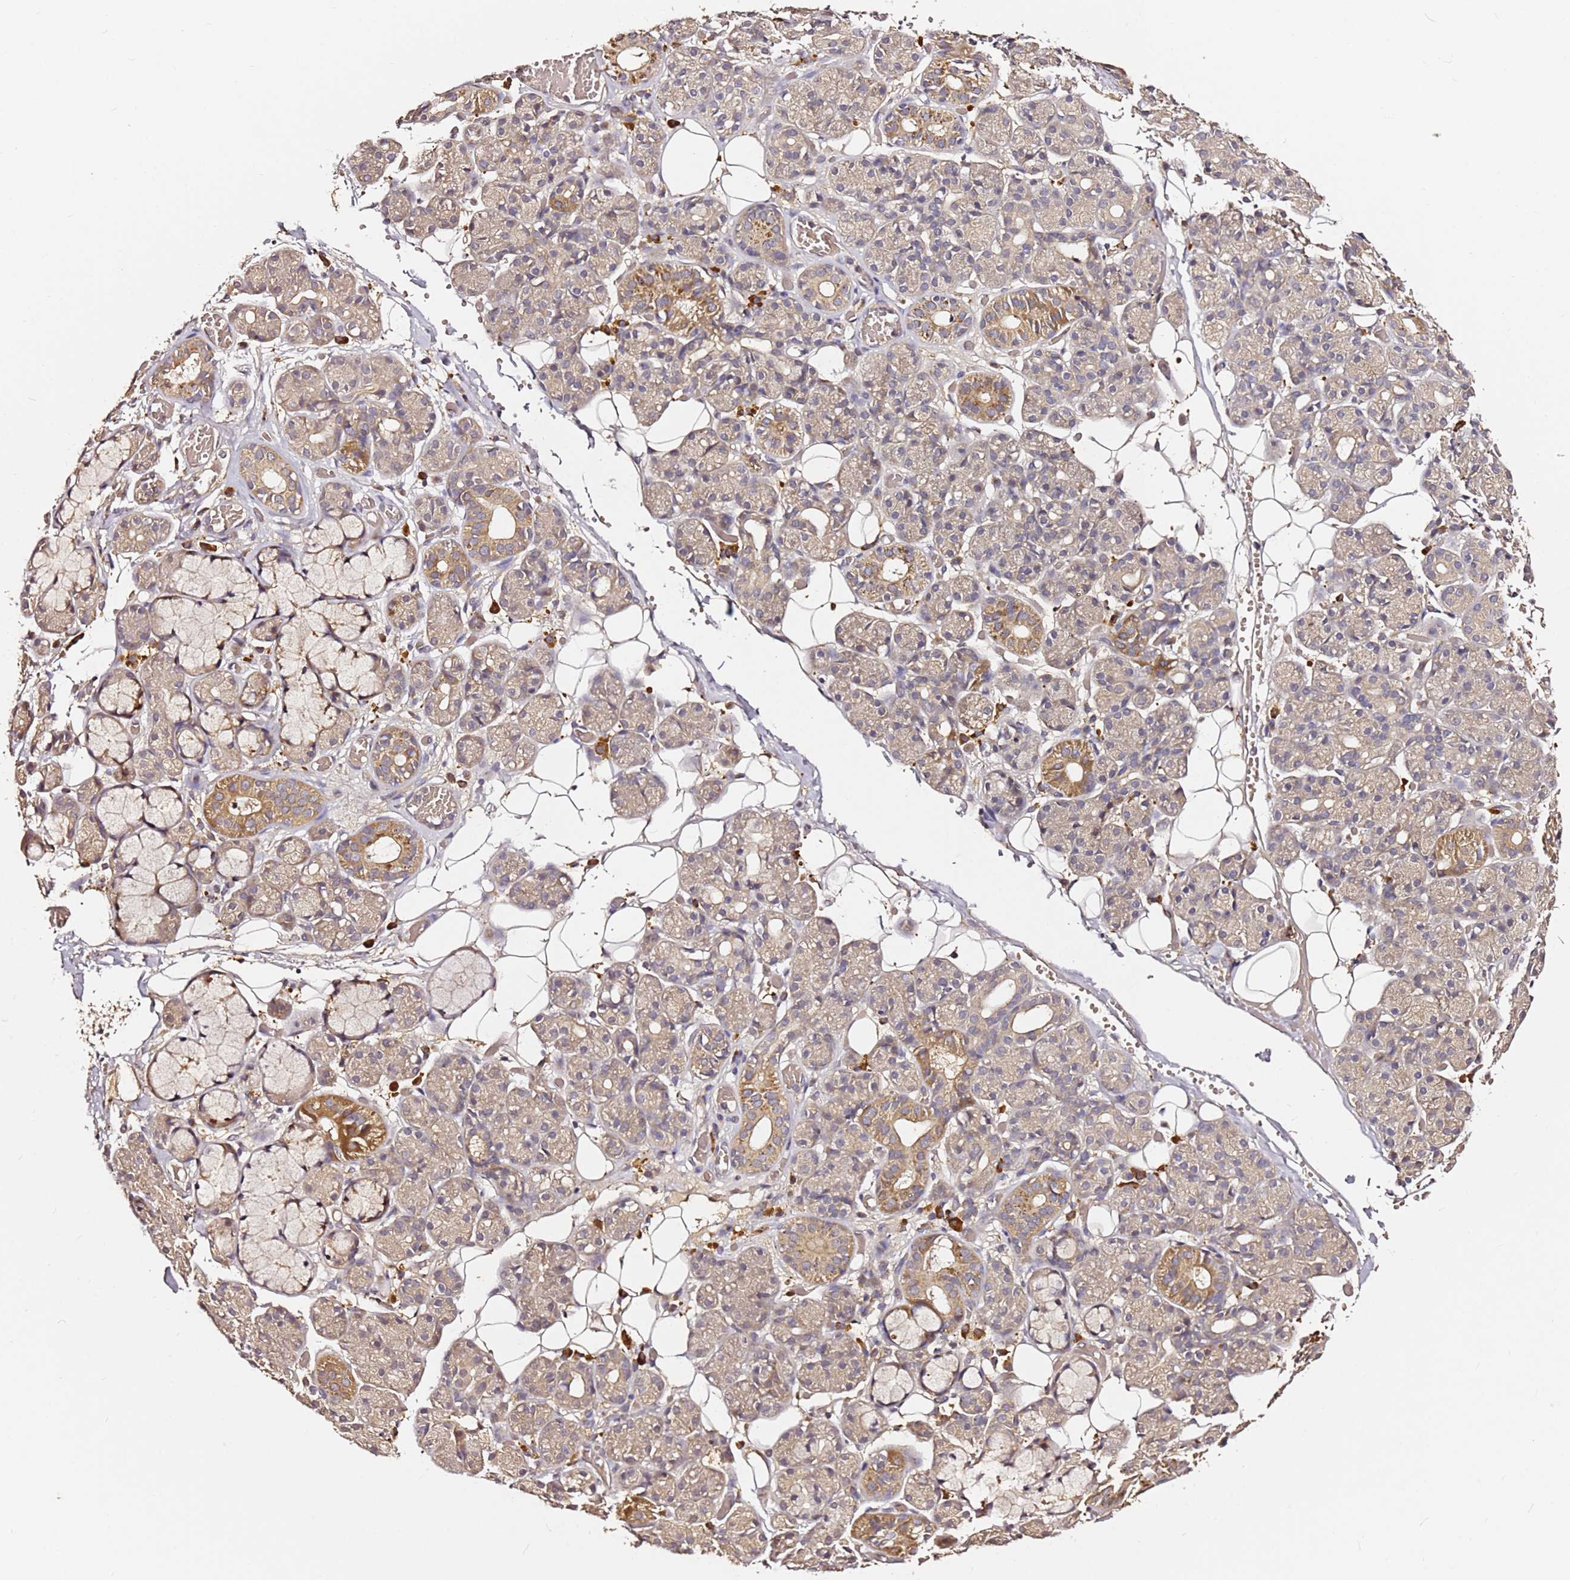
{"staining": {"intensity": "moderate", "quantity": "25%-75%", "location": "cytoplasmic/membranous"}, "tissue": "salivary gland", "cell_type": "Glandular cells", "image_type": "normal", "snomed": [{"axis": "morphology", "description": "Normal tissue, NOS"}, {"axis": "topography", "description": "Salivary gland"}], "caption": "Moderate cytoplasmic/membranous staining for a protein is appreciated in approximately 25%-75% of glandular cells of normal salivary gland using immunohistochemistry (IHC).", "gene": "C6orf136", "patient": {"sex": "male", "age": 63}}